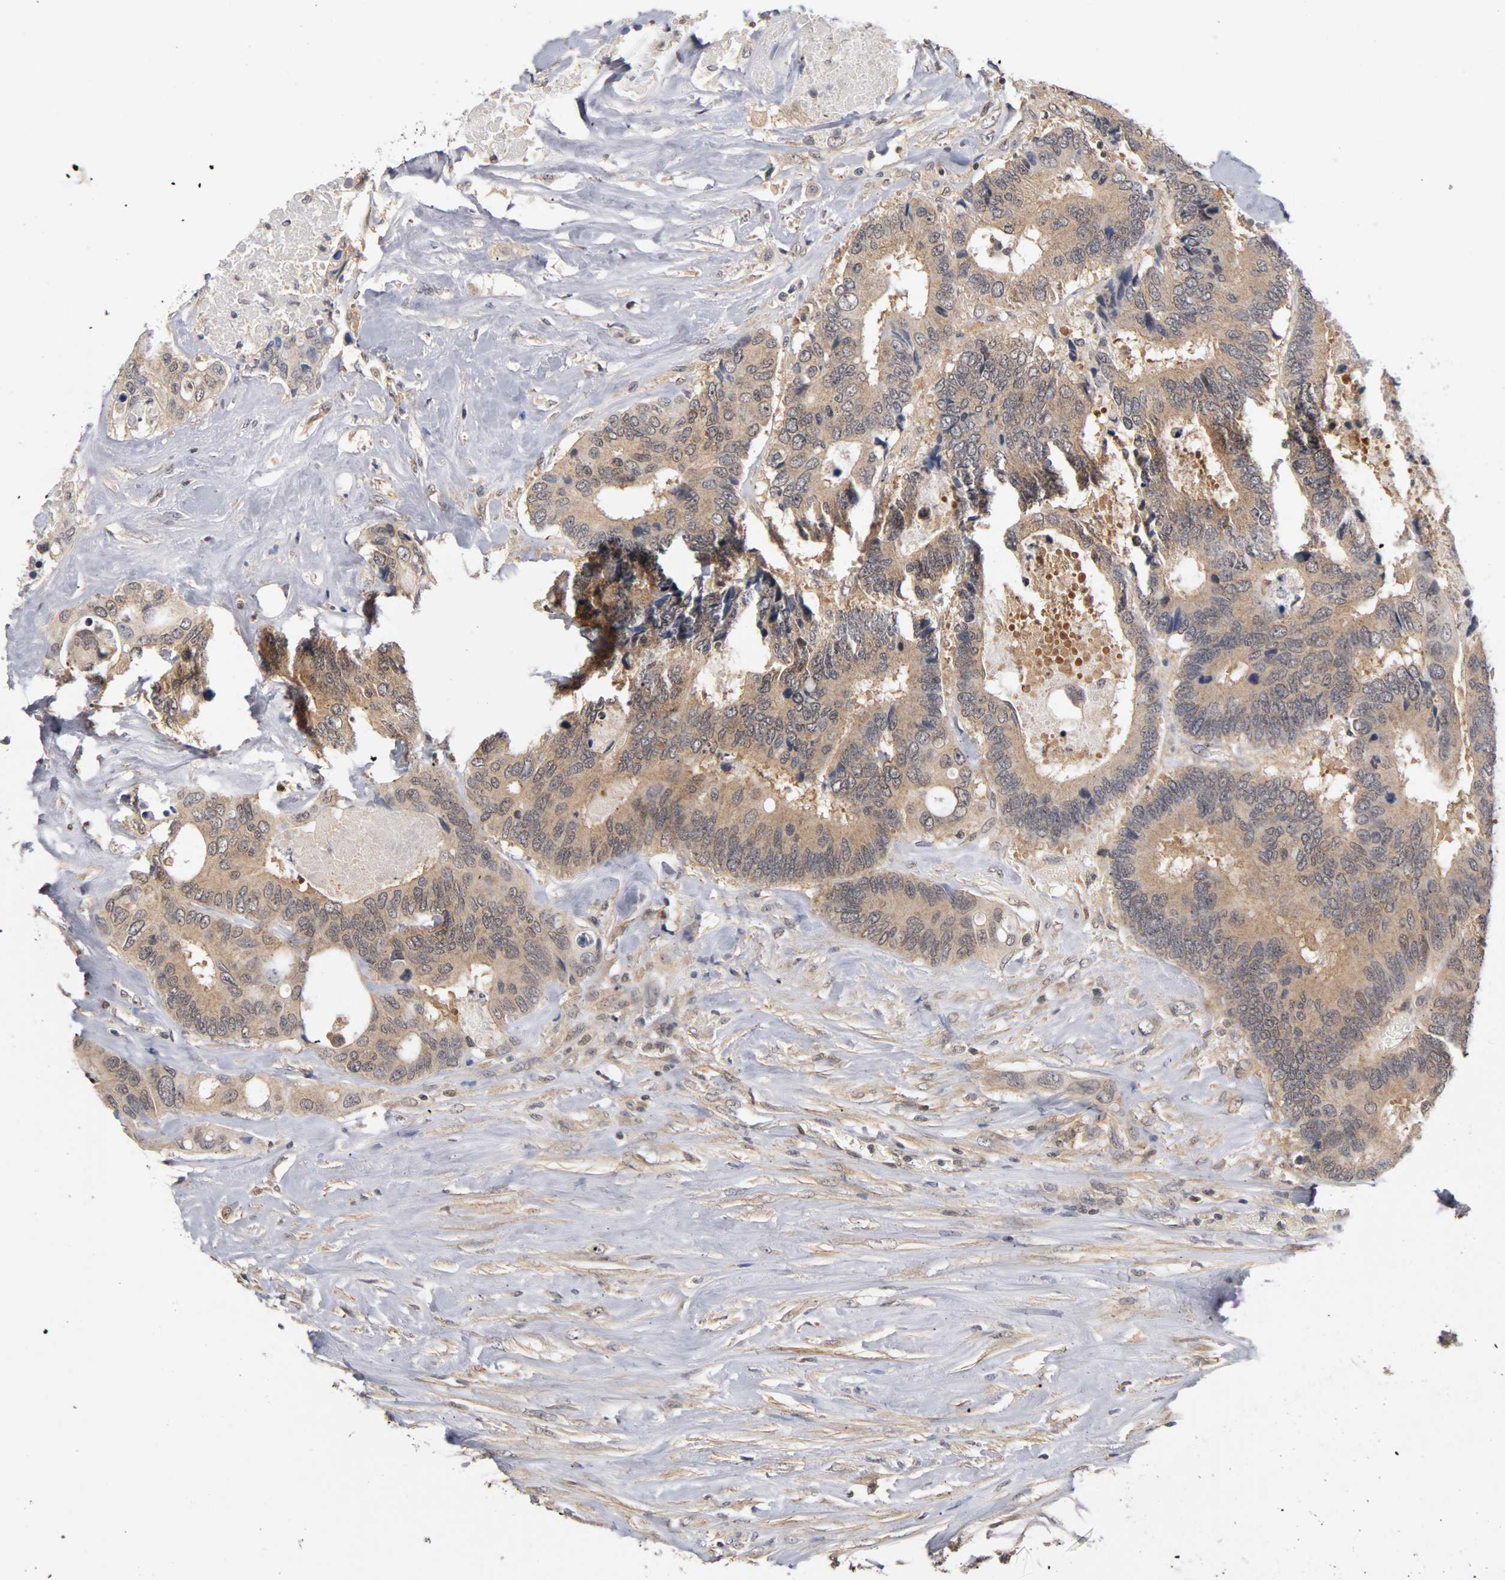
{"staining": {"intensity": "moderate", "quantity": "25%-75%", "location": "cytoplasmic/membranous,nuclear"}, "tissue": "colorectal cancer", "cell_type": "Tumor cells", "image_type": "cancer", "snomed": [{"axis": "morphology", "description": "Adenocarcinoma, NOS"}, {"axis": "topography", "description": "Rectum"}], "caption": "Immunohistochemistry of human adenocarcinoma (colorectal) exhibits medium levels of moderate cytoplasmic/membranous and nuclear expression in about 25%-75% of tumor cells.", "gene": "UBE2M", "patient": {"sex": "male", "age": 55}}